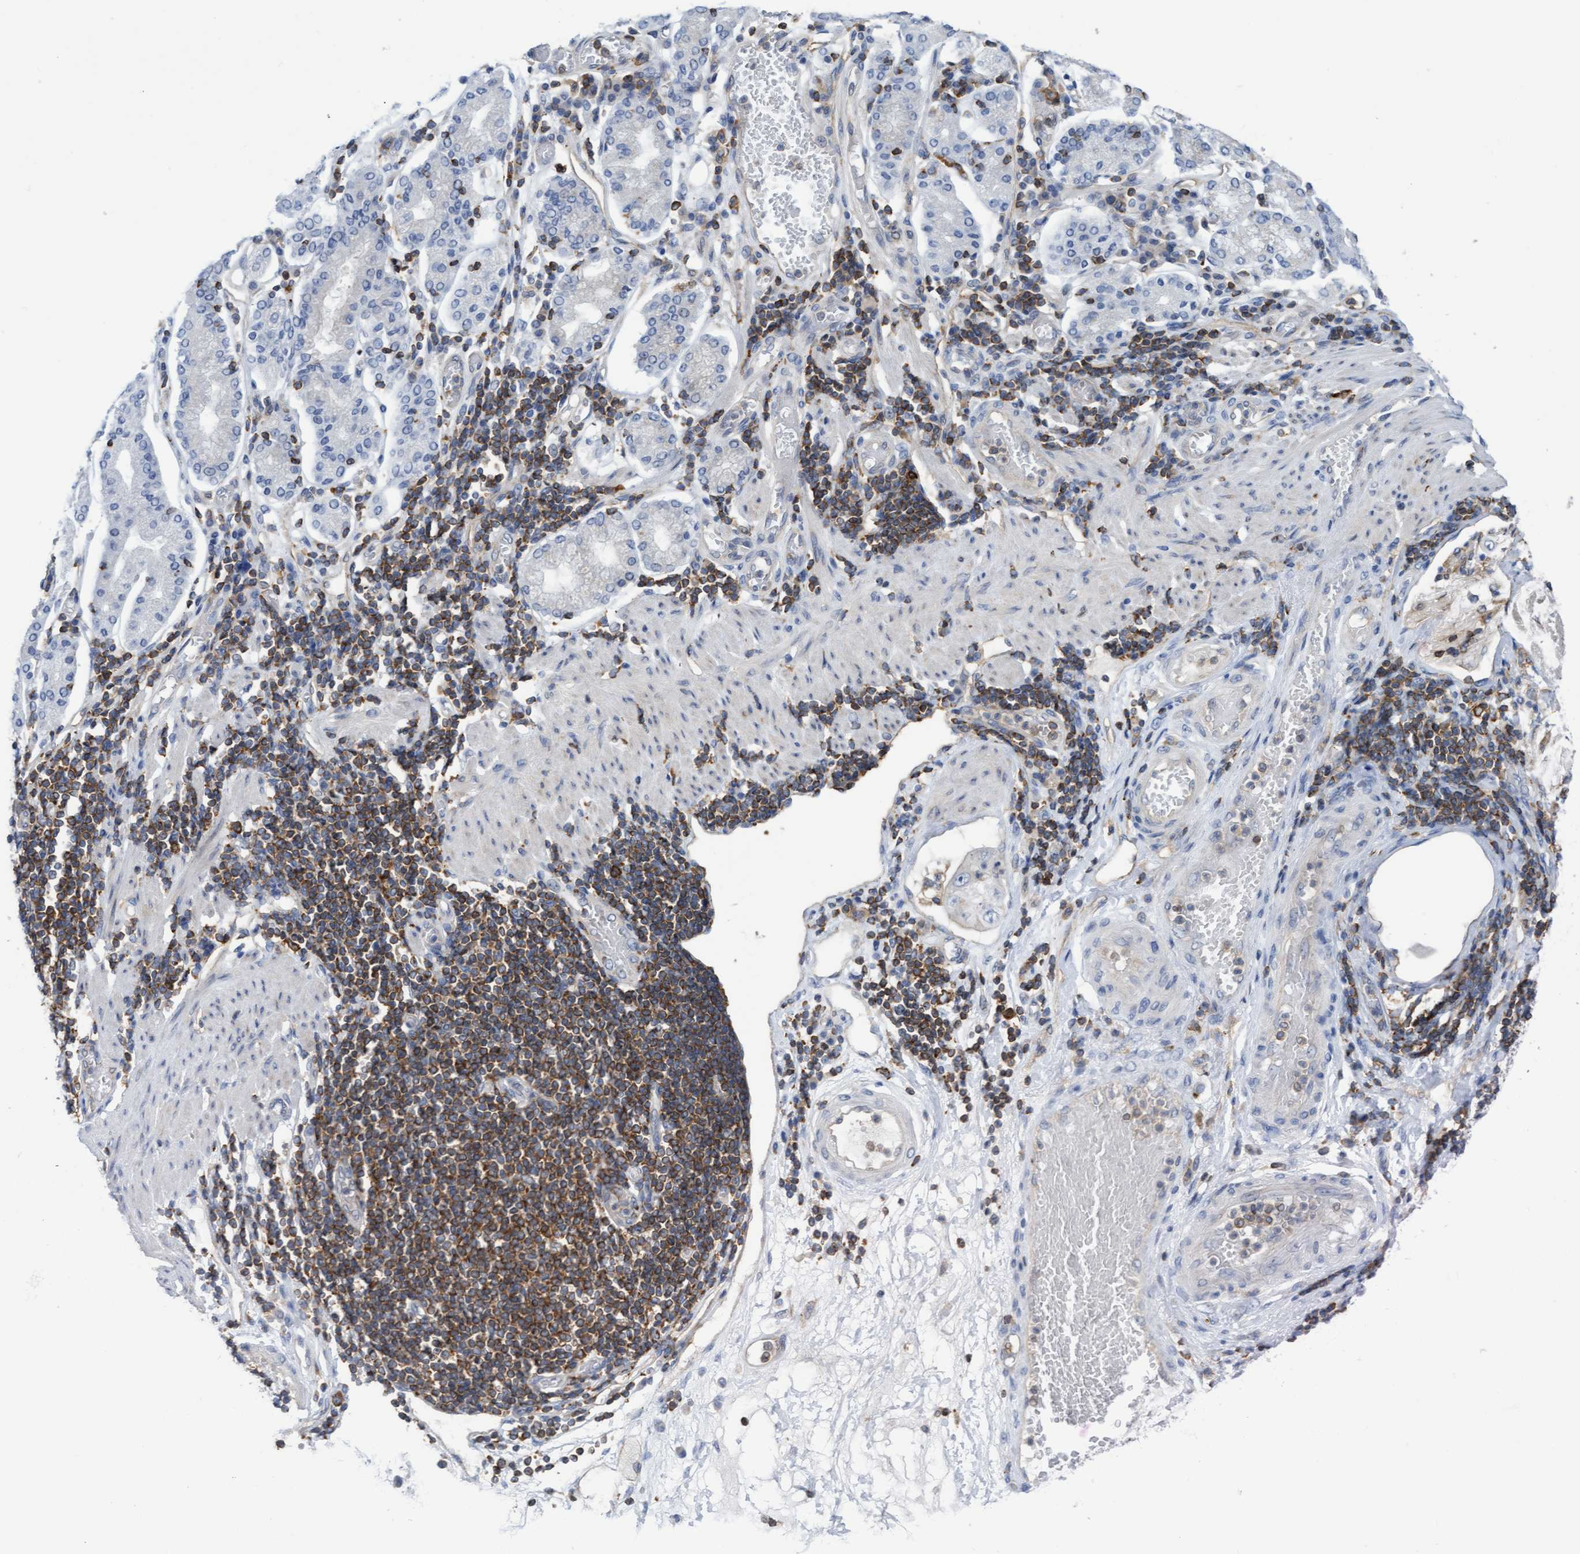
{"staining": {"intensity": "negative", "quantity": "none", "location": "none"}, "tissue": "stomach cancer", "cell_type": "Tumor cells", "image_type": "cancer", "snomed": [{"axis": "morphology", "description": "Adenocarcinoma, NOS"}, {"axis": "topography", "description": "Stomach"}], "caption": "Immunohistochemistry of adenocarcinoma (stomach) shows no staining in tumor cells.", "gene": "FNBP1", "patient": {"sex": "female", "age": 73}}